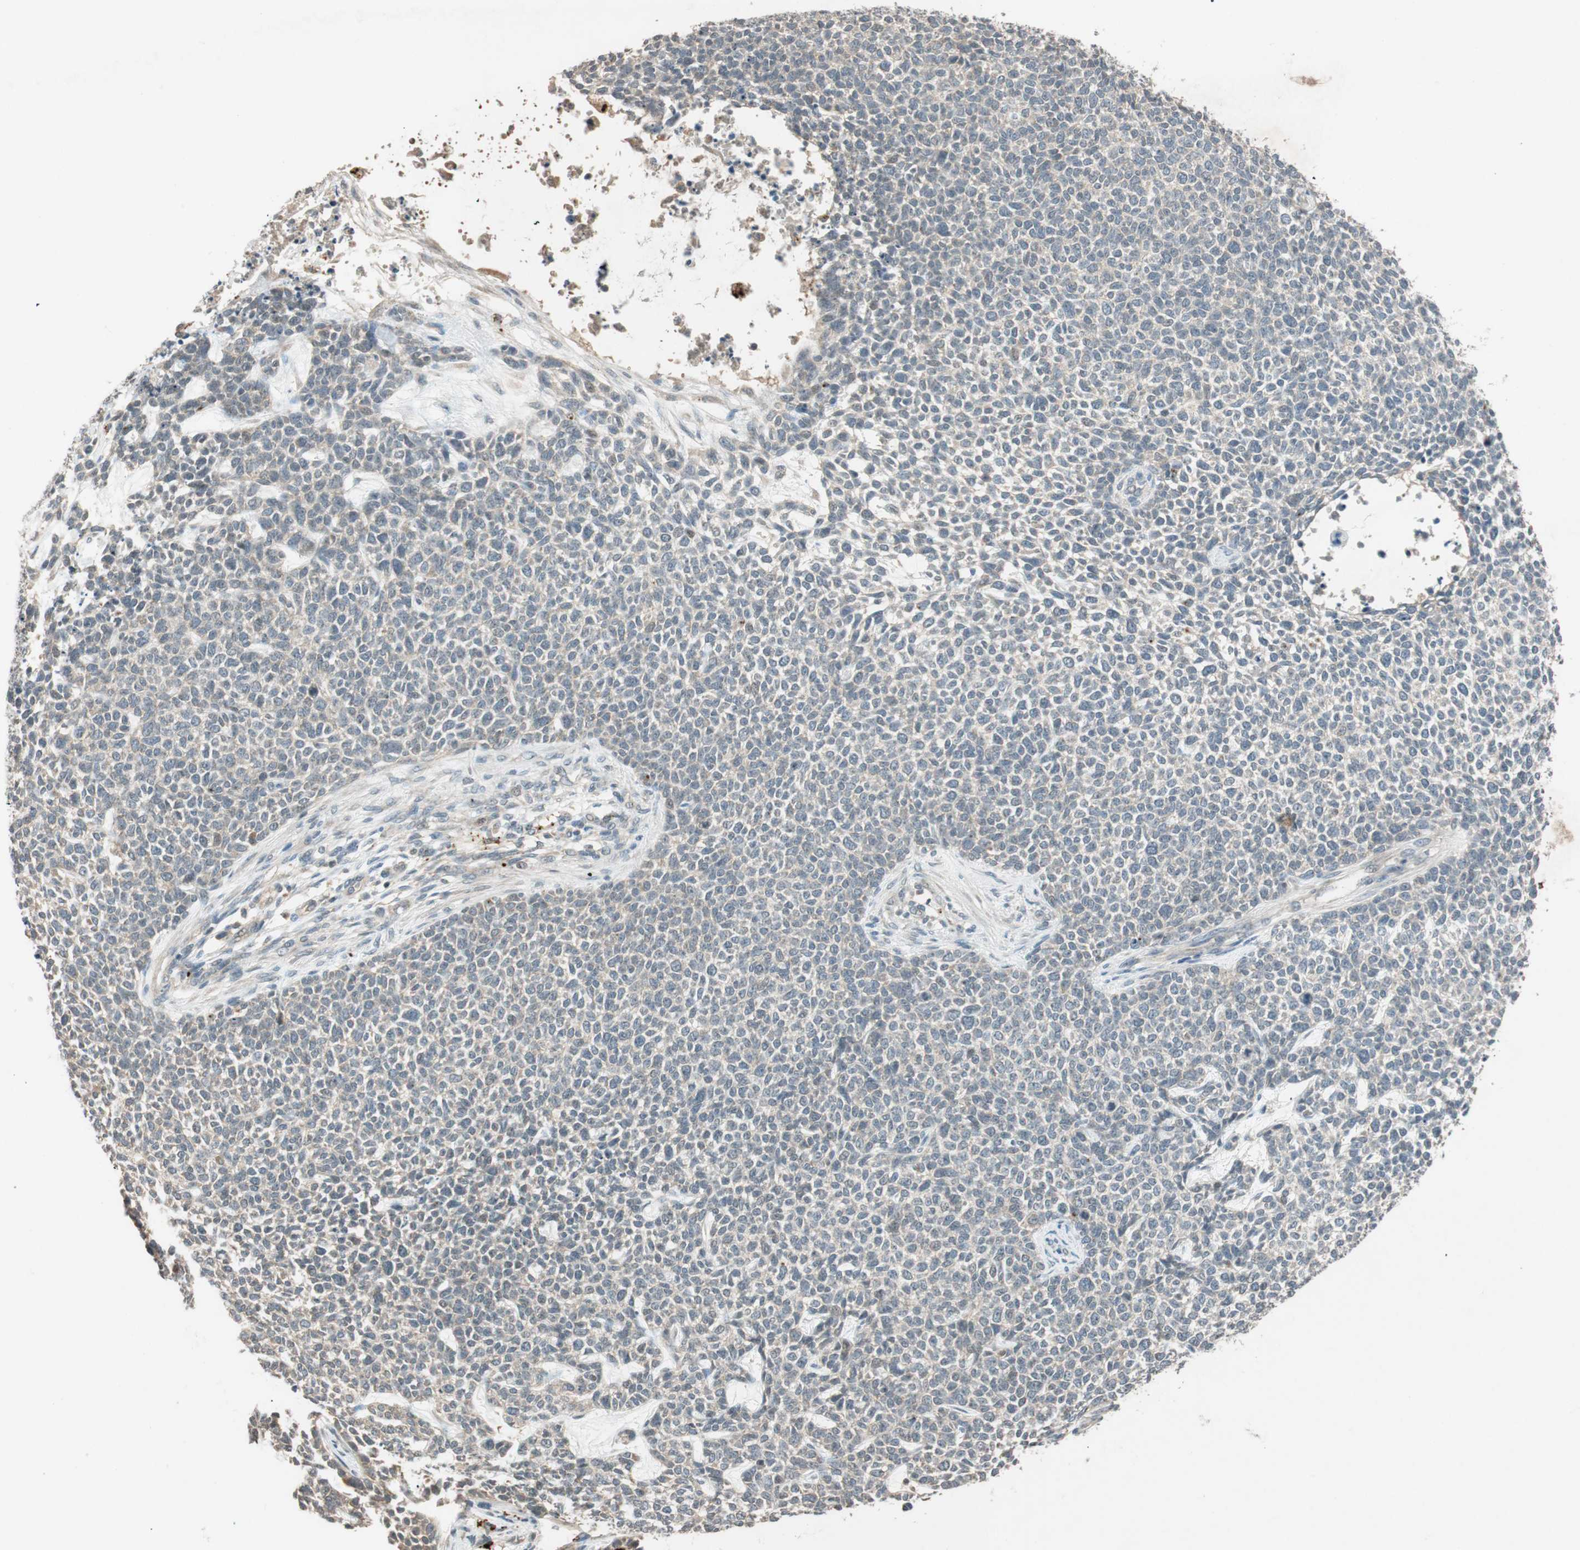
{"staining": {"intensity": "weak", "quantity": ">75%", "location": "cytoplasmic/membranous"}, "tissue": "skin cancer", "cell_type": "Tumor cells", "image_type": "cancer", "snomed": [{"axis": "morphology", "description": "Basal cell carcinoma"}, {"axis": "topography", "description": "Skin"}], "caption": "Brown immunohistochemical staining in human skin cancer (basal cell carcinoma) demonstrates weak cytoplasmic/membranous staining in about >75% of tumor cells.", "gene": "GLB1", "patient": {"sex": "female", "age": 84}}